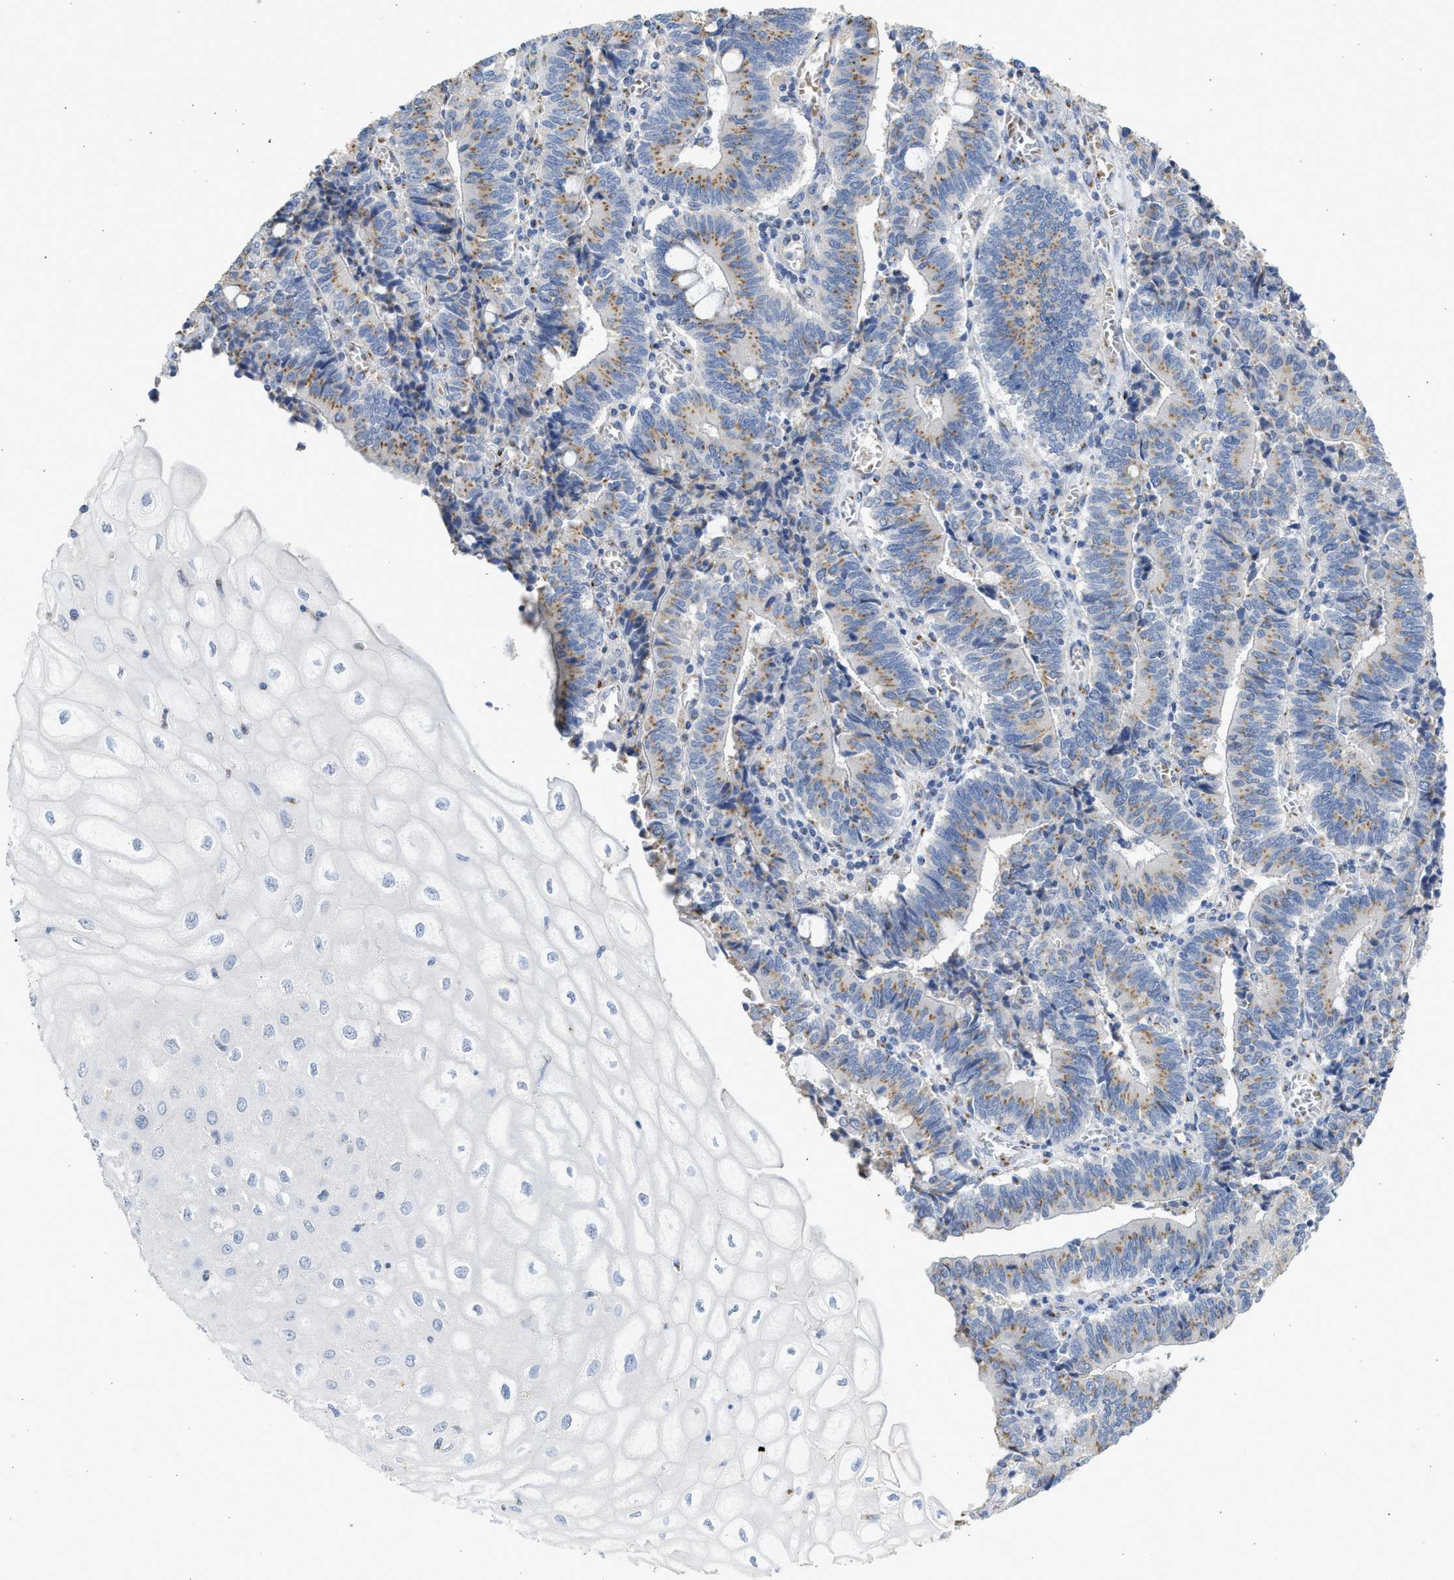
{"staining": {"intensity": "moderate", "quantity": ">75%", "location": "cytoplasmic/membranous"}, "tissue": "cervical cancer", "cell_type": "Tumor cells", "image_type": "cancer", "snomed": [{"axis": "morphology", "description": "Adenocarcinoma, NOS"}, {"axis": "topography", "description": "Cervix"}], "caption": "Moderate cytoplasmic/membranous positivity is identified in about >75% of tumor cells in cervical cancer (adenocarcinoma).", "gene": "IPO8", "patient": {"sex": "female", "age": 44}}